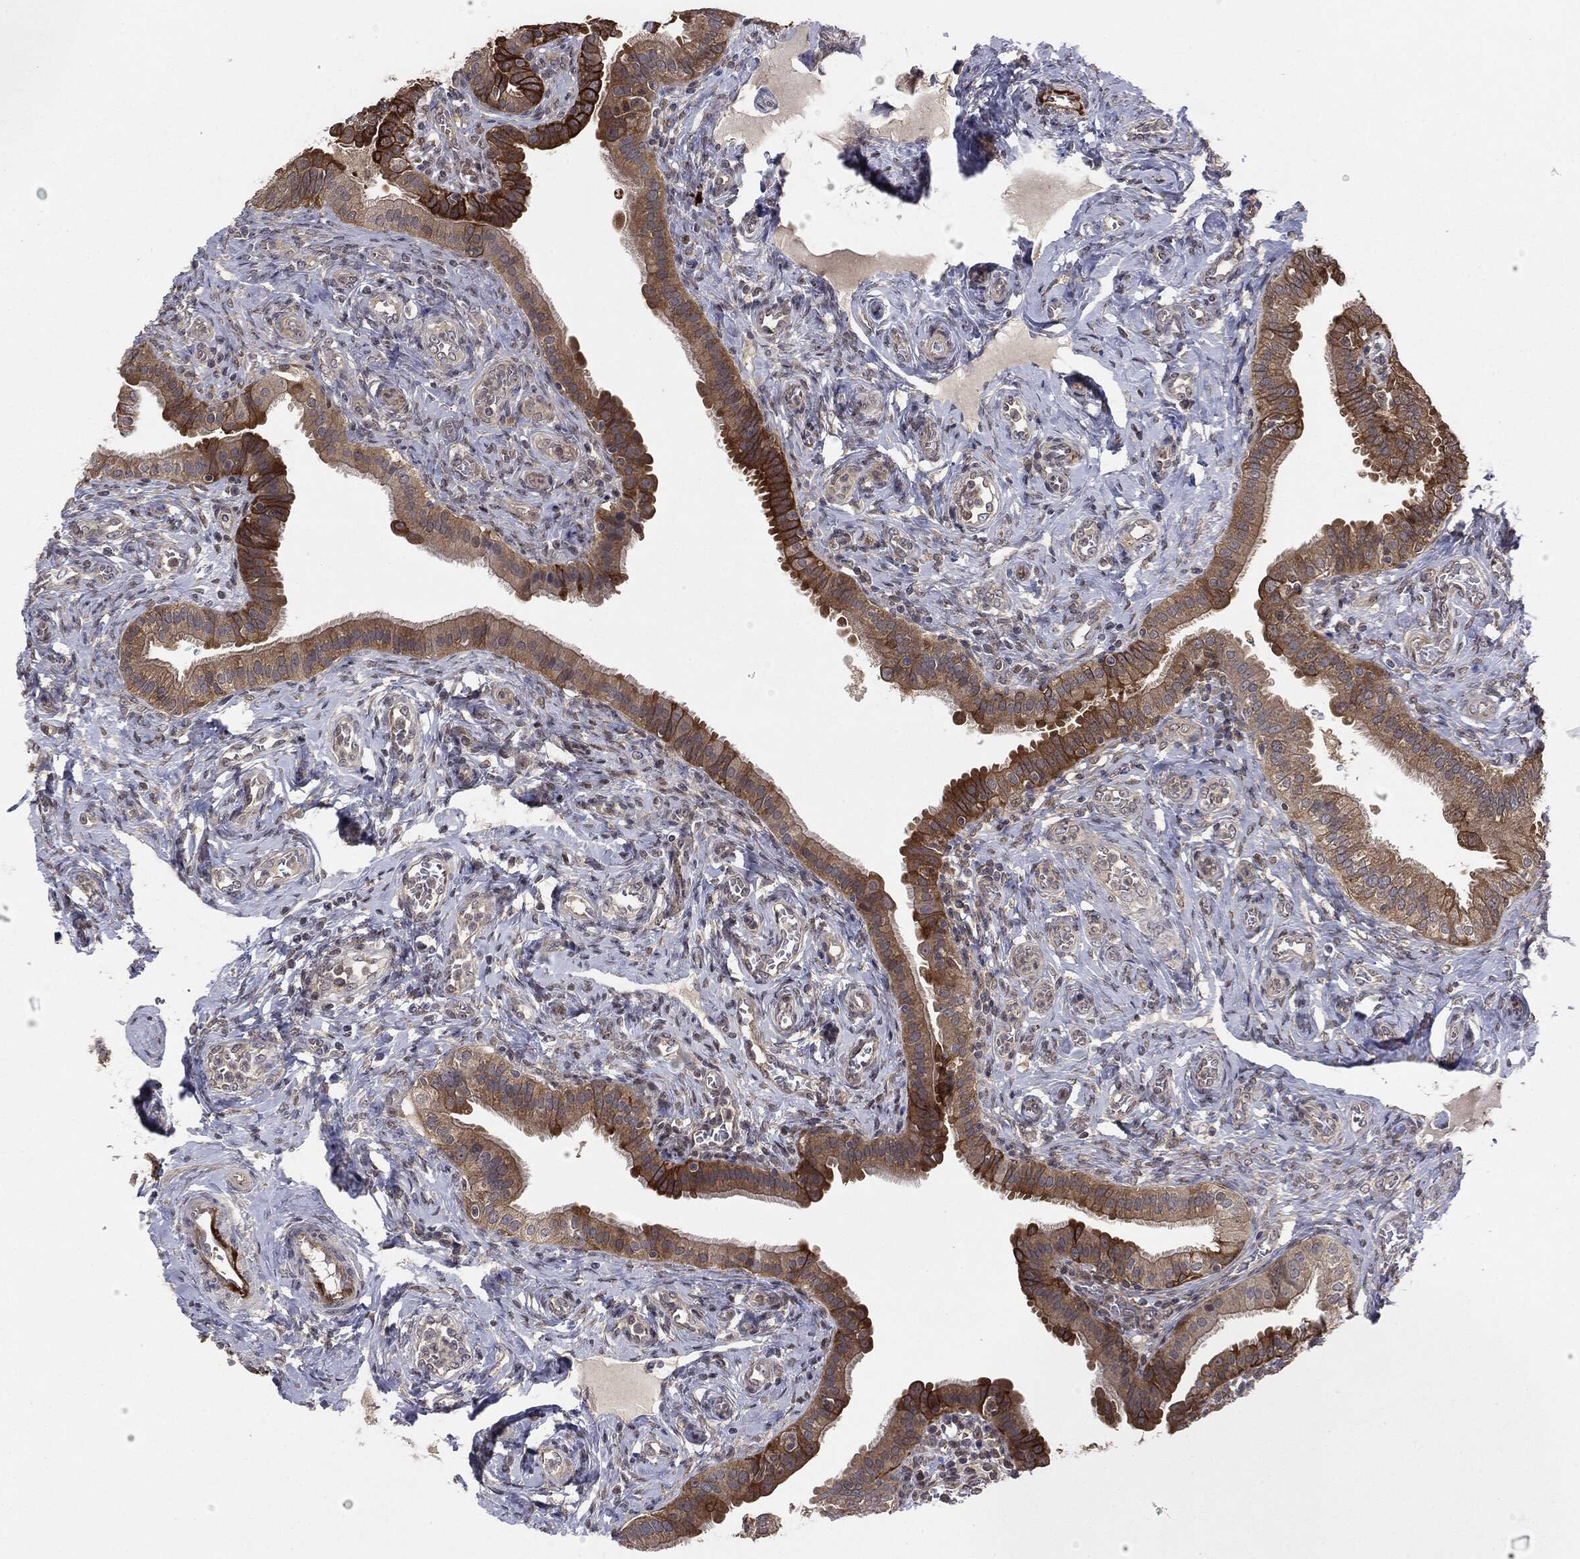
{"staining": {"intensity": "strong", "quantity": ">75%", "location": "cytoplasmic/membranous"}, "tissue": "fallopian tube", "cell_type": "Glandular cells", "image_type": "normal", "snomed": [{"axis": "morphology", "description": "Normal tissue, NOS"}, {"axis": "topography", "description": "Fallopian tube"}], "caption": "IHC (DAB (3,3'-diaminobenzidine)) staining of normal human fallopian tube displays strong cytoplasmic/membranous protein expression in about >75% of glandular cells.", "gene": "KRT7", "patient": {"sex": "female", "age": 41}}